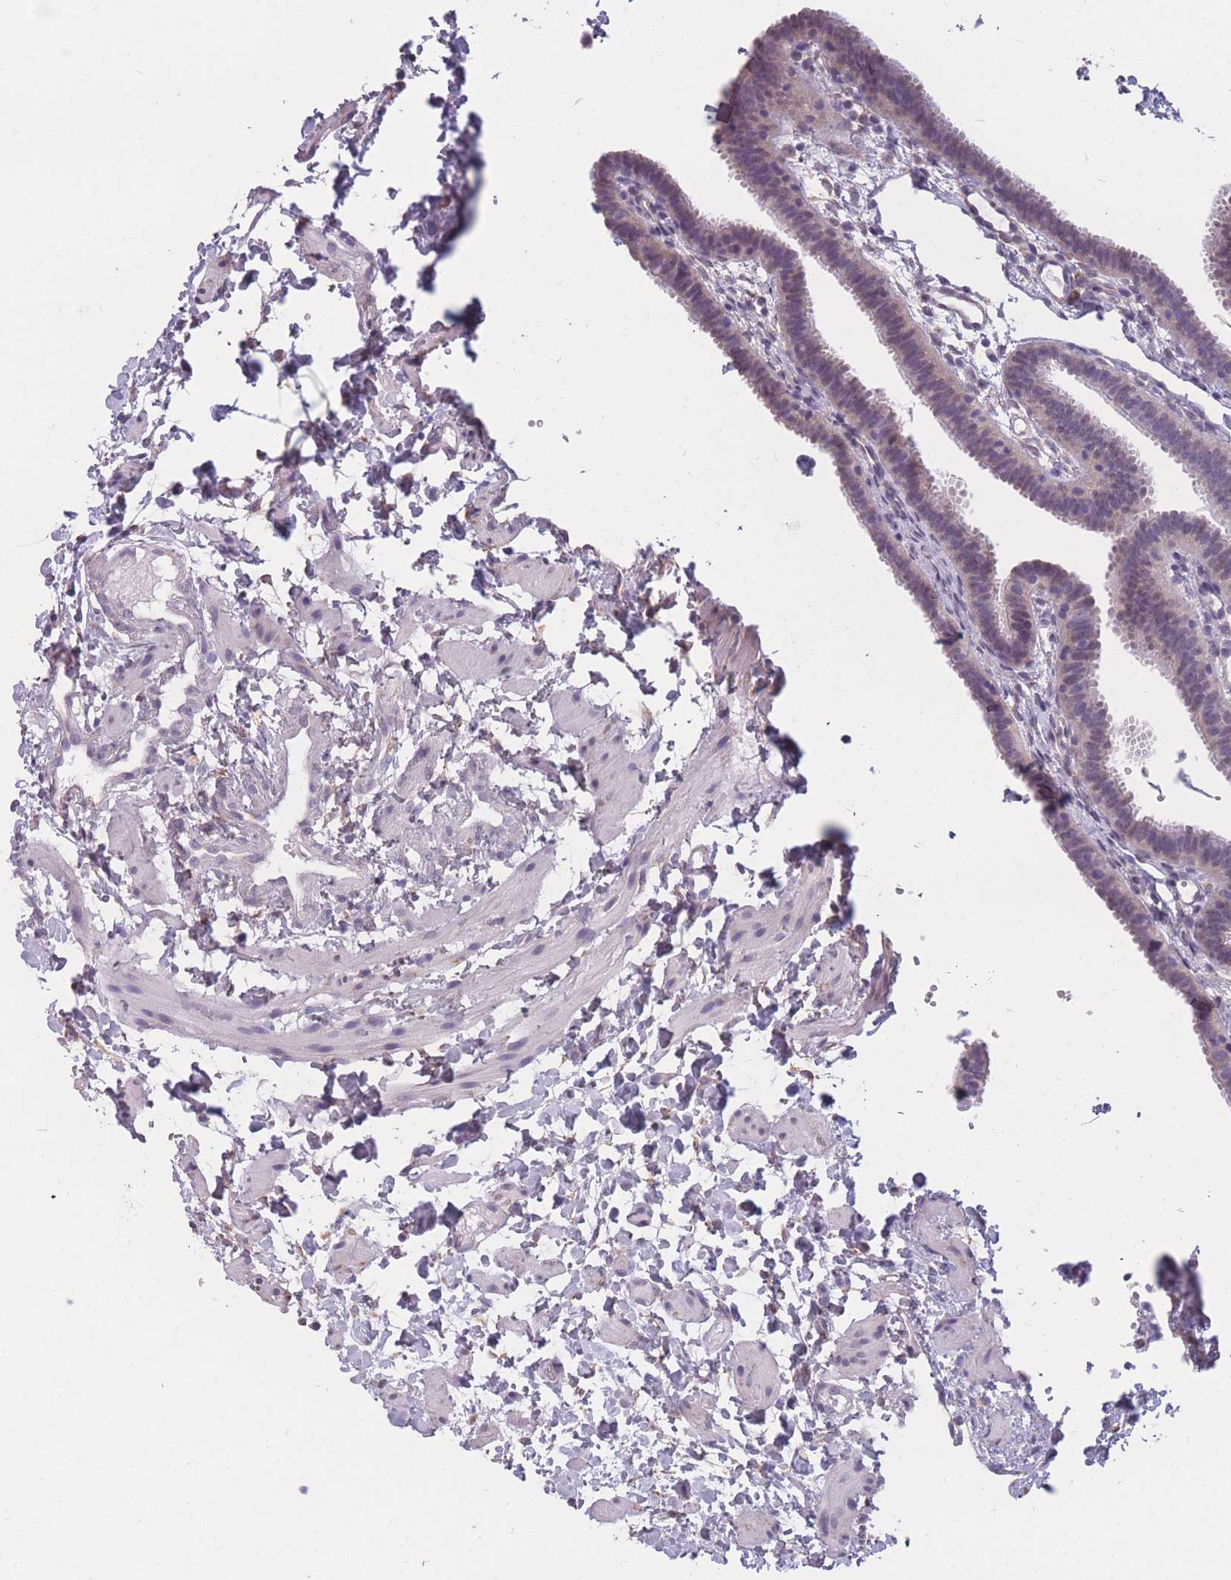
{"staining": {"intensity": "negative", "quantity": "none", "location": "none"}, "tissue": "fallopian tube", "cell_type": "Glandular cells", "image_type": "normal", "snomed": [{"axis": "morphology", "description": "Normal tissue, NOS"}, {"axis": "topography", "description": "Fallopian tube"}], "caption": "DAB (3,3'-diaminobenzidine) immunohistochemical staining of normal human fallopian tube shows no significant staining in glandular cells.", "gene": "COL27A1", "patient": {"sex": "female", "age": 37}}